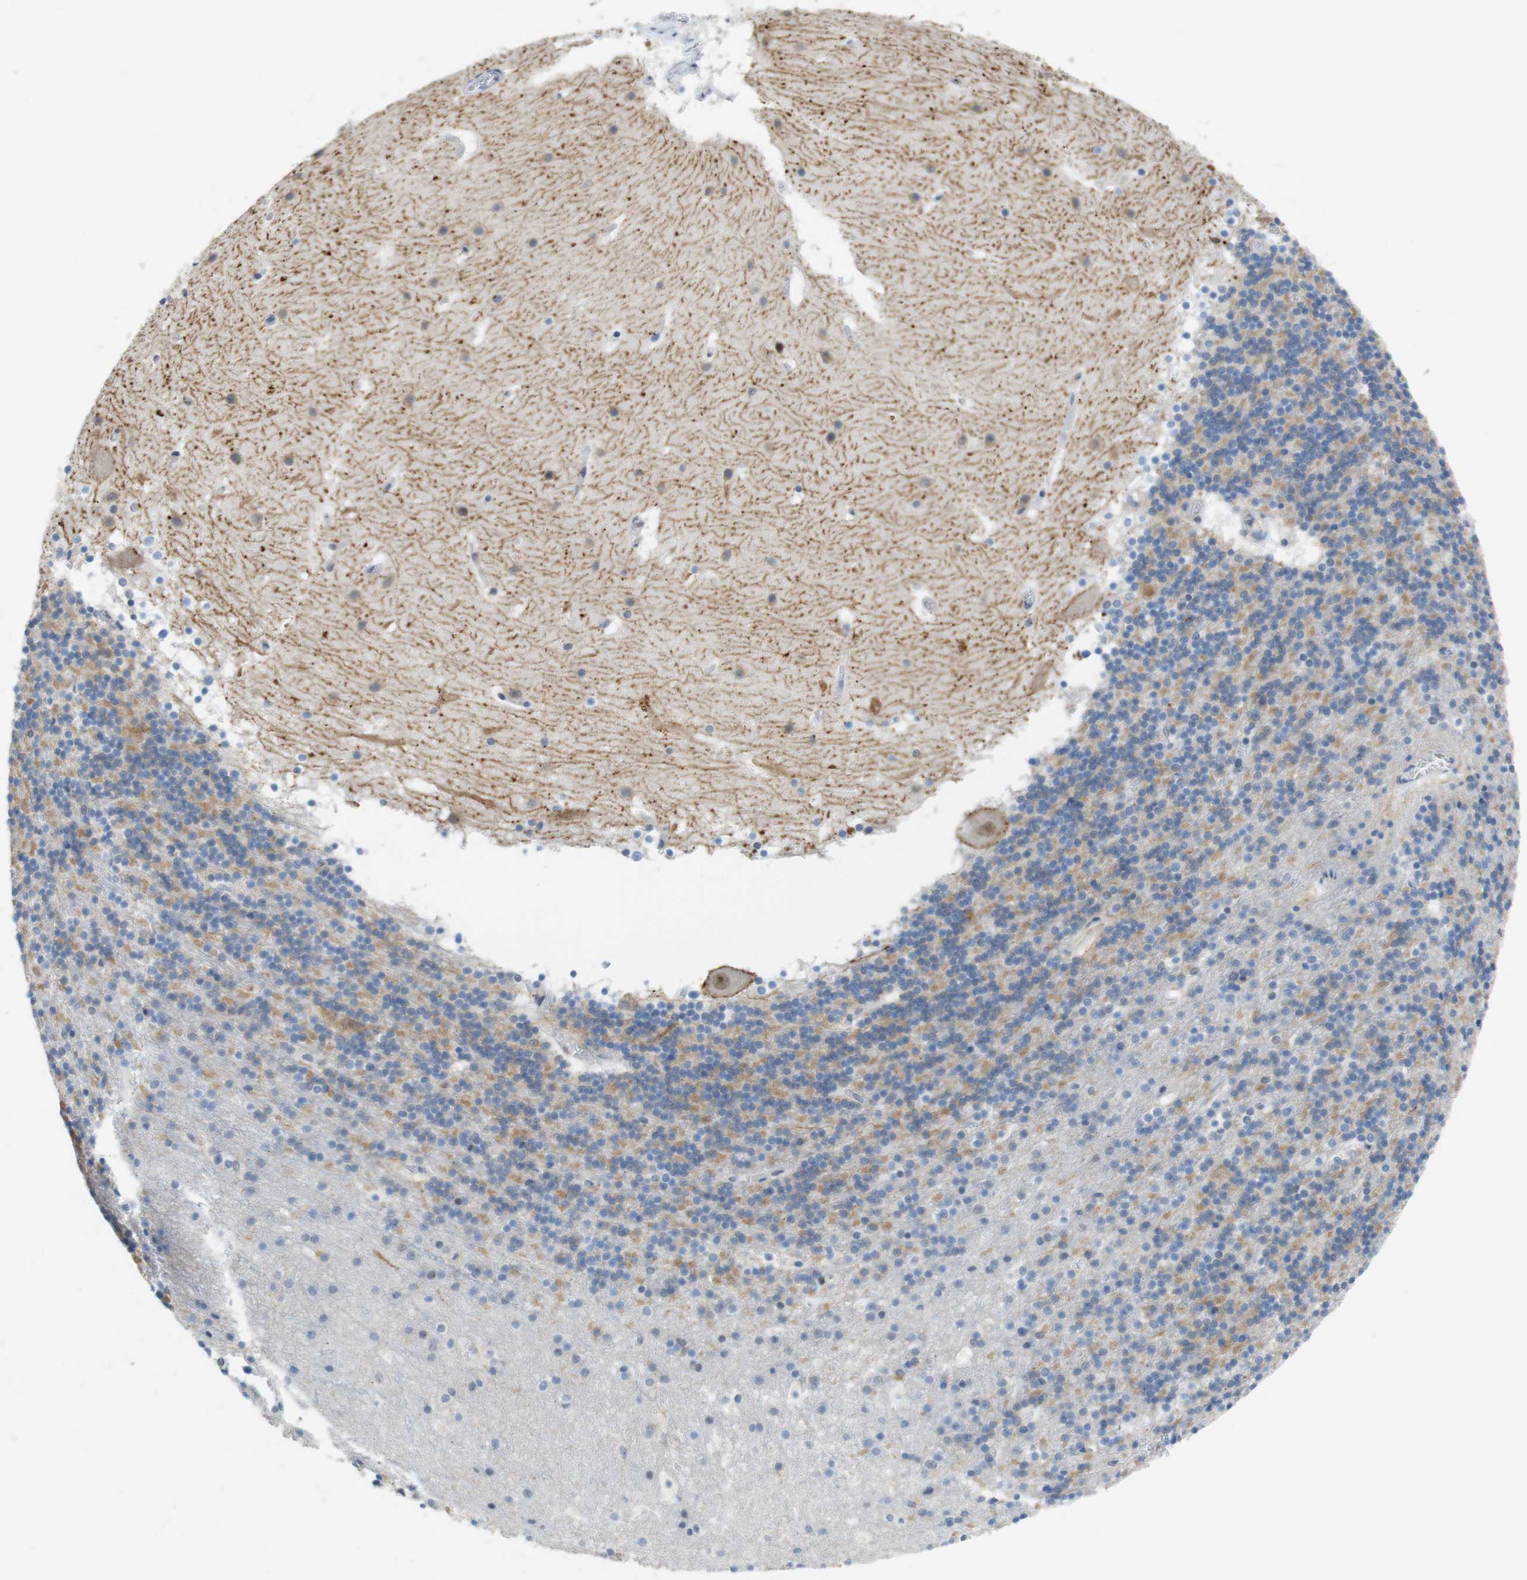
{"staining": {"intensity": "weak", "quantity": ">75%", "location": "cytoplasmic/membranous"}, "tissue": "cerebellum", "cell_type": "Cells in granular layer", "image_type": "normal", "snomed": [{"axis": "morphology", "description": "Normal tissue, NOS"}, {"axis": "topography", "description": "Cerebellum"}], "caption": "Cerebellum was stained to show a protein in brown. There is low levels of weak cytoplasmic/membranous expression in about >75% of cells in granular layer. Ihc stains the protein in brown and the nuclei are stained blue.", "gene": "TJP3", "patient": {"sex": "male", "age": 45}}